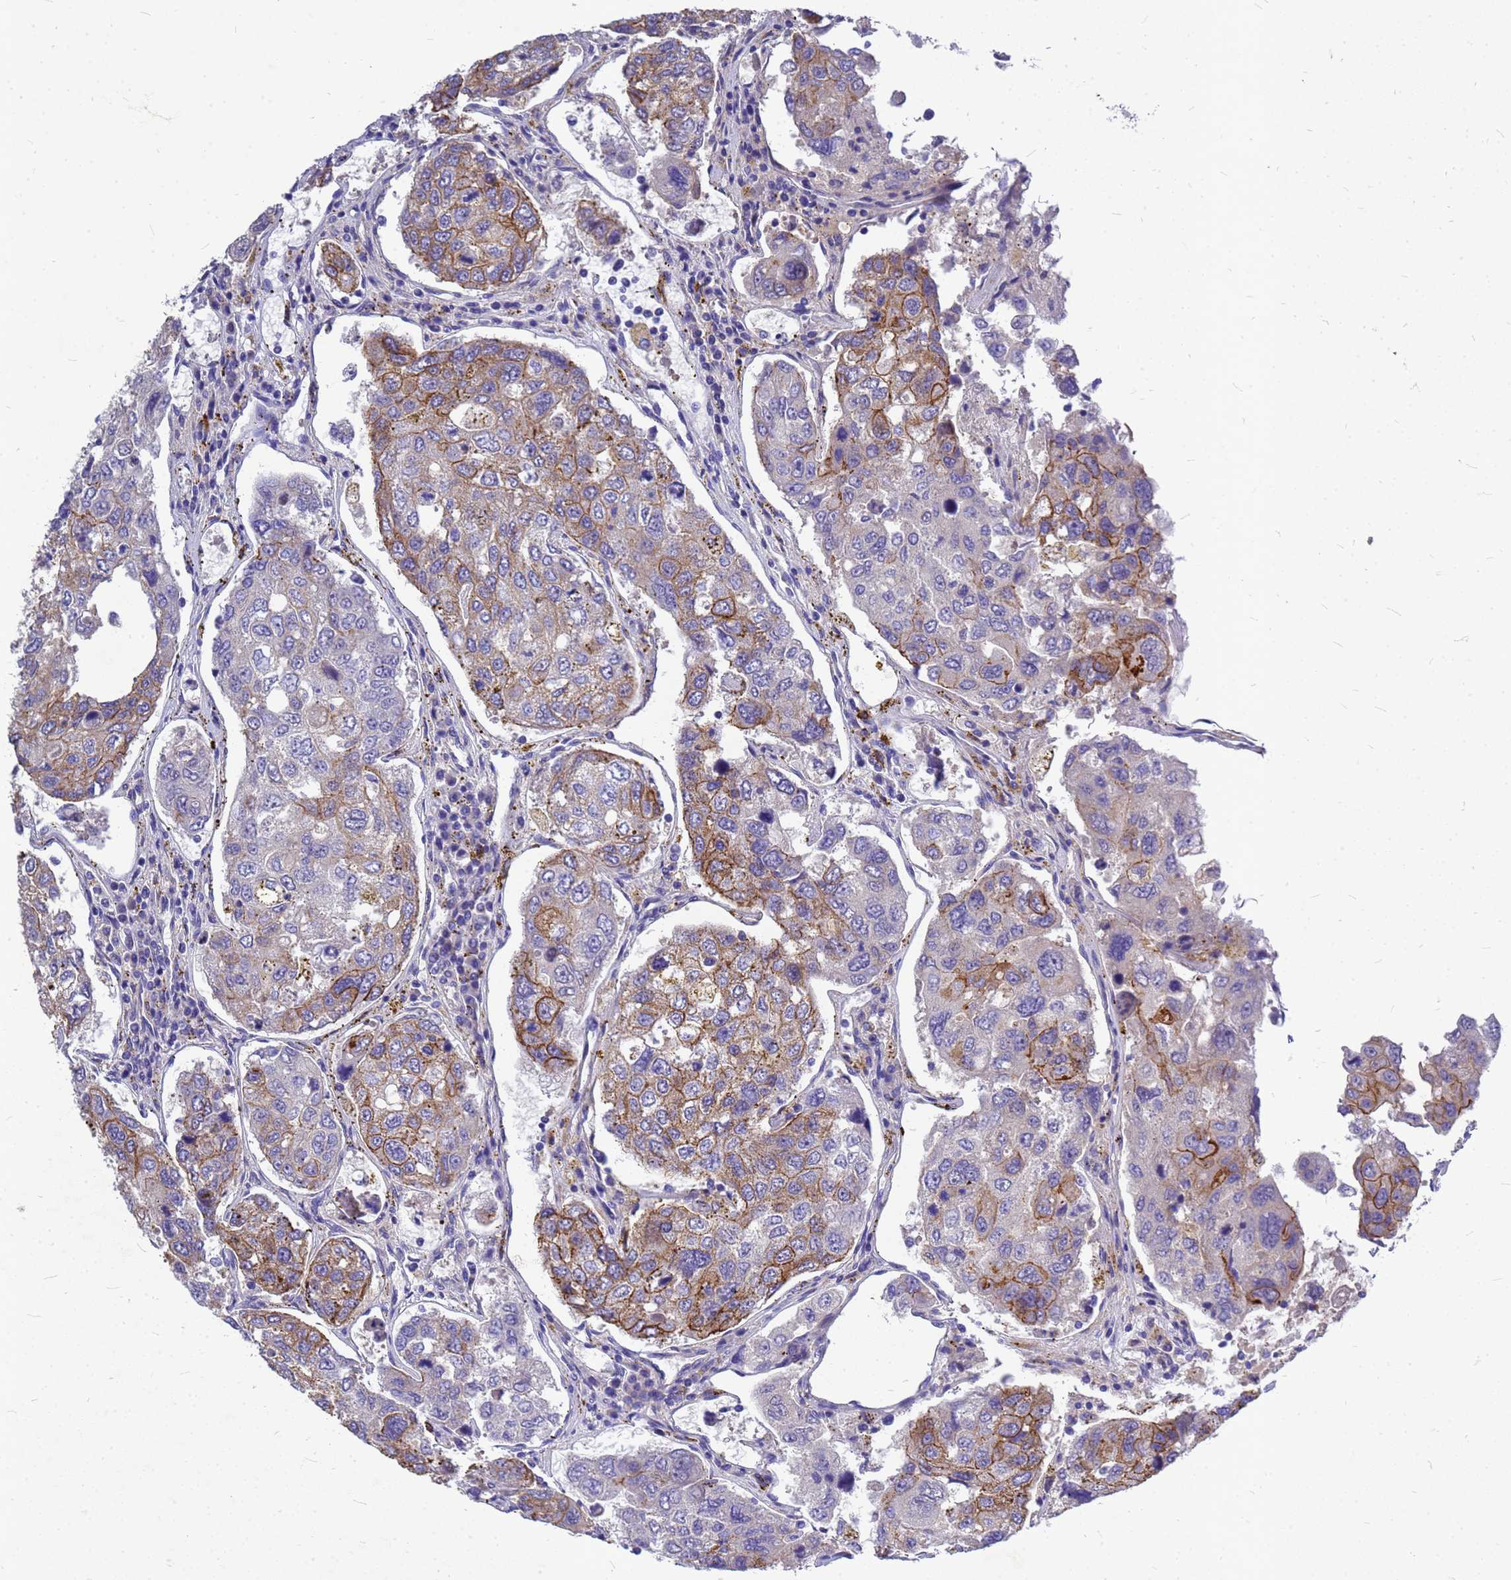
{"staining": {"intensity": "moderate", "quantity": "25%-75%", "location": "cytoplasmic/membranous"}, "tissue": "urothelial cancer", "cell_type": "Tumor cells", "image_type": "cancer", "snomed": [{"axis": "morphology", "description": "Urothelial carcinoma, High grade"}, {"axis": "topography", "description": "Lymph node"}, {"axis": "topography", "description": "Urinary bladder"}], "caption": "This micrograph demonstrates urothelial carcinoma (high-grade) stained with immunohistochemistry to label a protein in brown. The cytoplasmic/membranous of tumor cells show moderate positivity for the protein. Nuclei are counter-stained blue.", "gene": "FBXW5", "patient": {"sex": "male", "age": 51}}